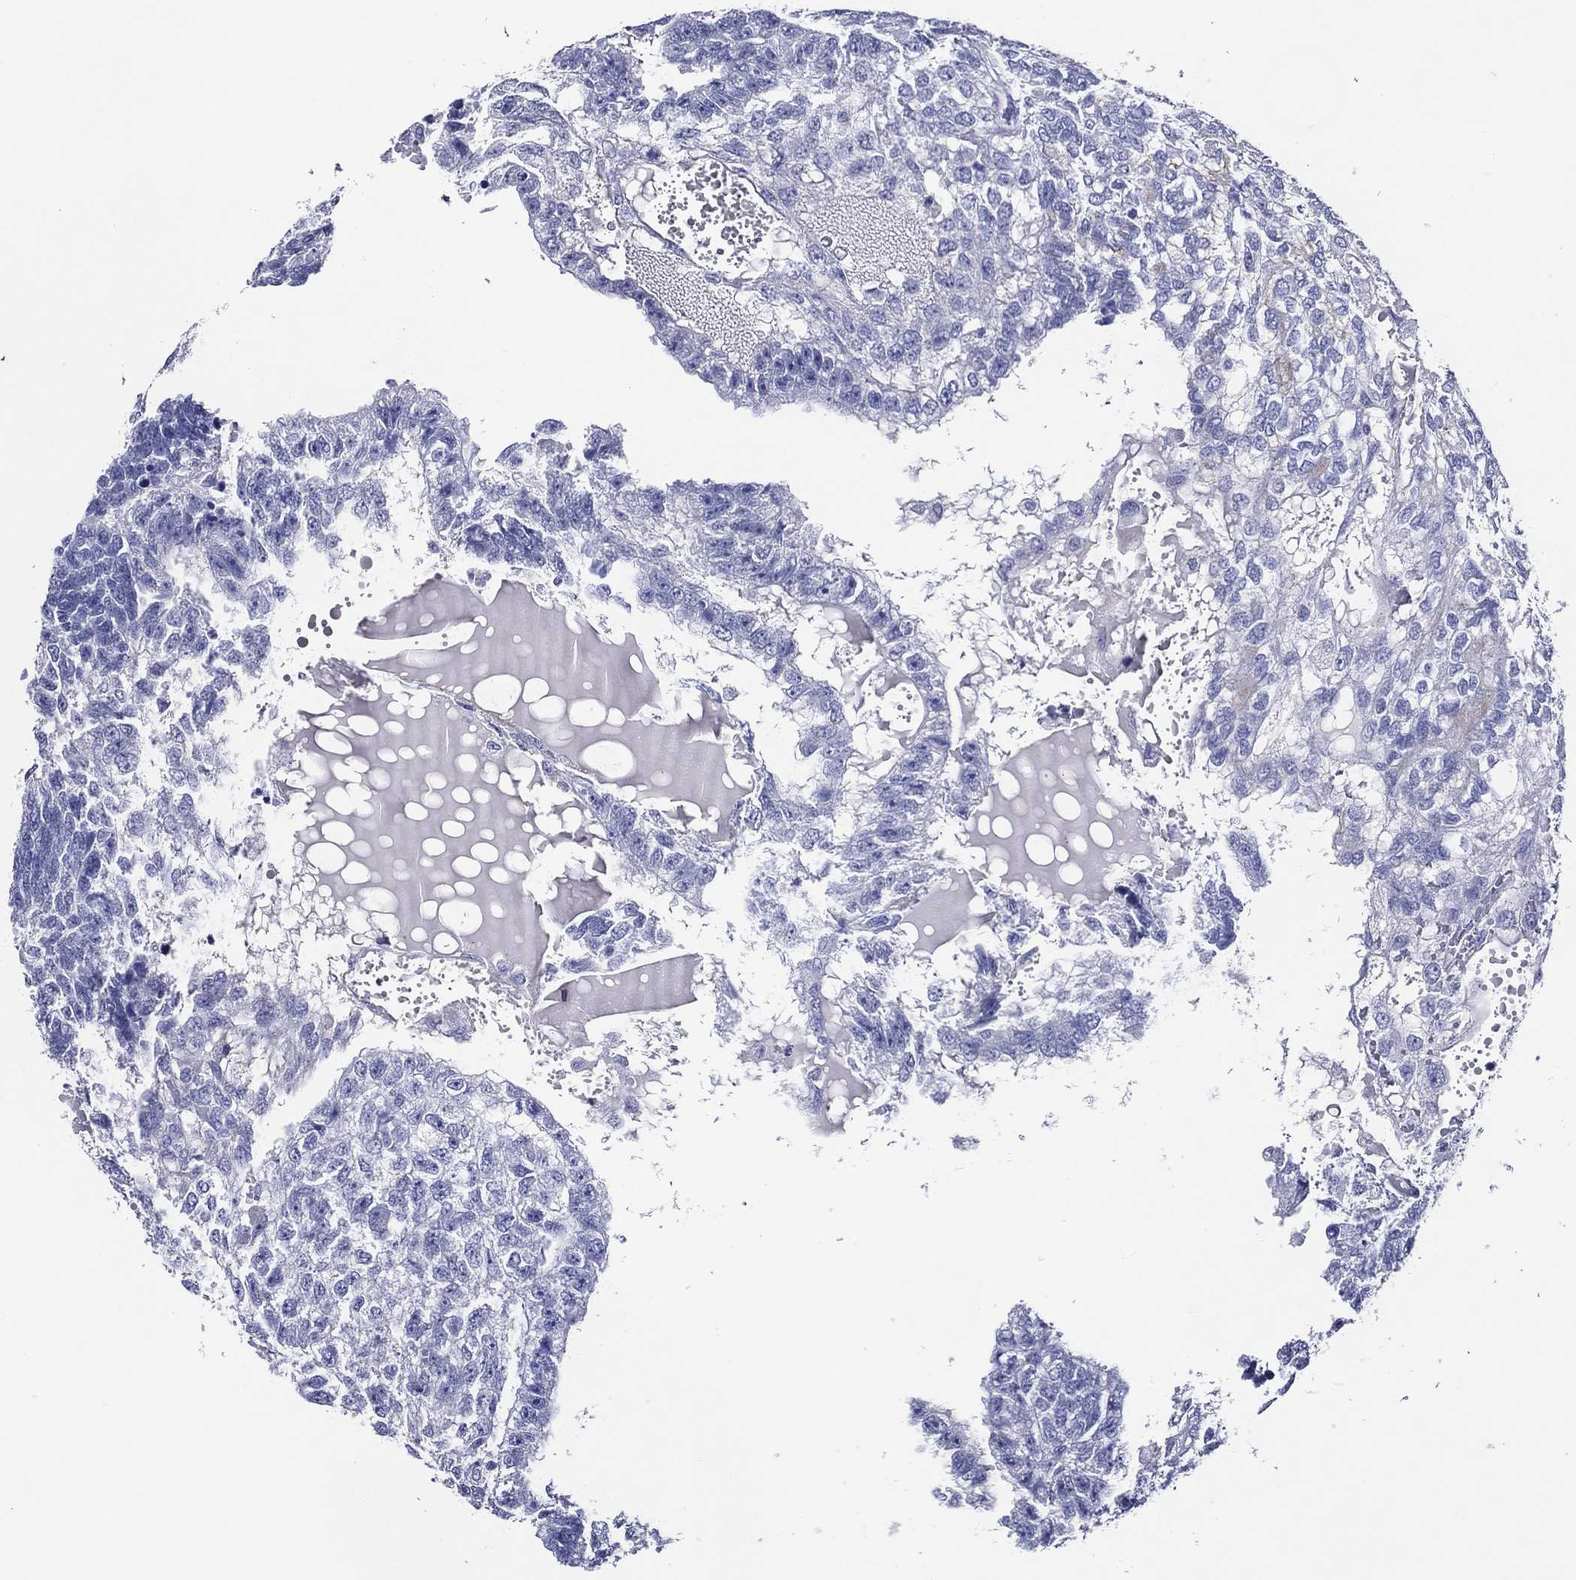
{"staining": {"intensity": "negative", "quantity": "none", "location": "none"}, "tissue": "testis cancer", "cell_type": "Tumor cells", "image_type": "cancer", "snomed": [{"axis": "morphology", "description": "Seminoma, NOS"}, {"axis": "morphology", "description": "Carcinoma, Embryonal, NOS"}, {"axis": "topography", "description": "Testis"}], "caption": "DAB (3,3'-diaminobenzidine) immunohistochemical staining of testis cancer exhibits no significant staining in tumor cells.", "gene": "ACE2", "patient": {"sex": "male", "age": 41}}